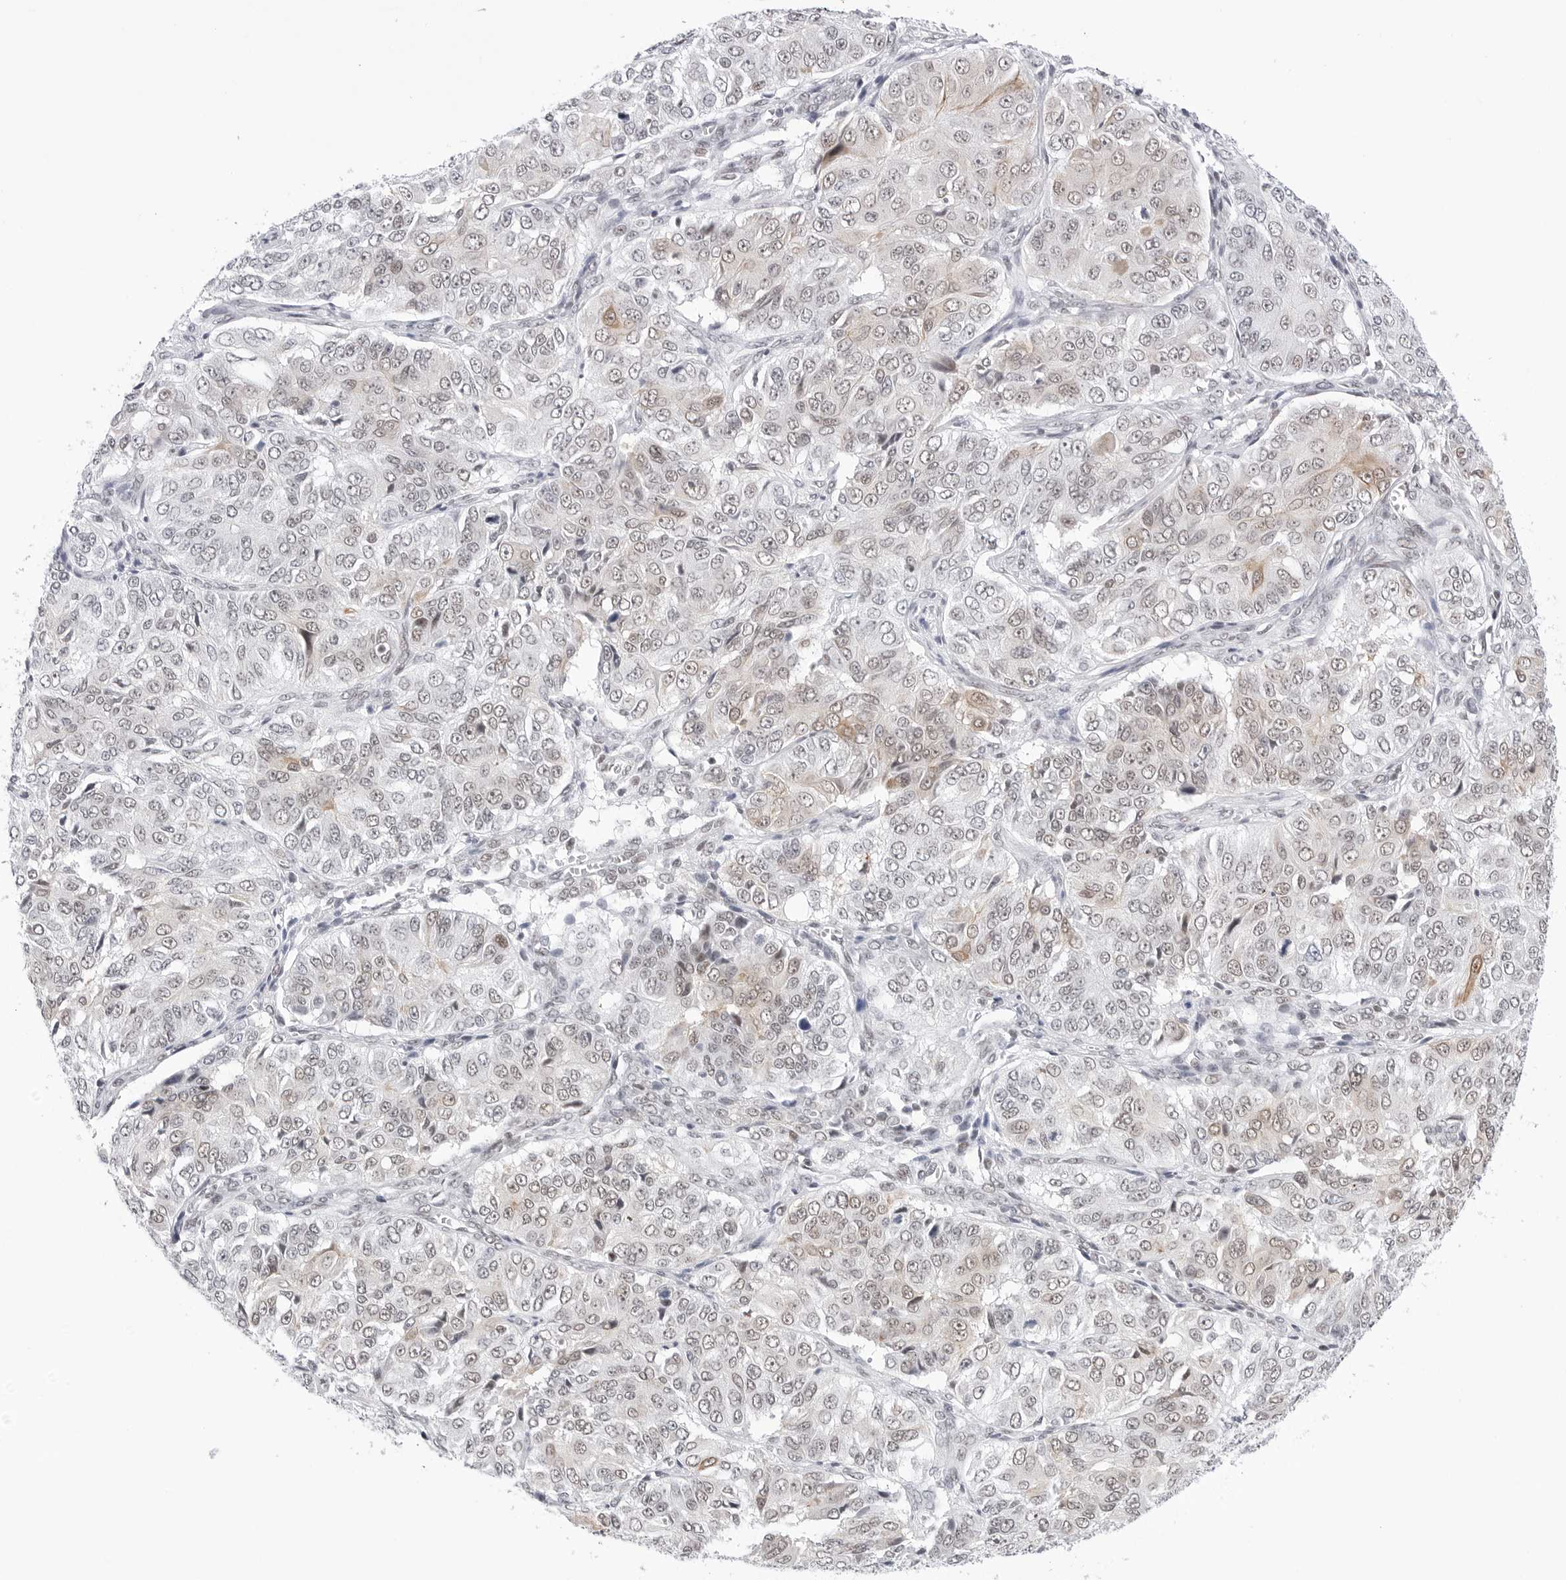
{"staining": {"intensity": "weak", "quantity": "25%-75%", "location": "nuclear"}, "tissue": "ovarian cancer", "cell_type": "Tumor cells", "image_type": "cancer", "snomed": [{"axis": "morphology", "description": "Carcinoma, endometroid"}, {"axis": "topography", "description": "Ovary"}], "caption": "Weak nuclear protein expression is seen in about 25%-75% of tumor cells in ovarian endometroid carcinoma.", "gene": "C1orf162", "patient": {"sex": "female", "age": 51}}